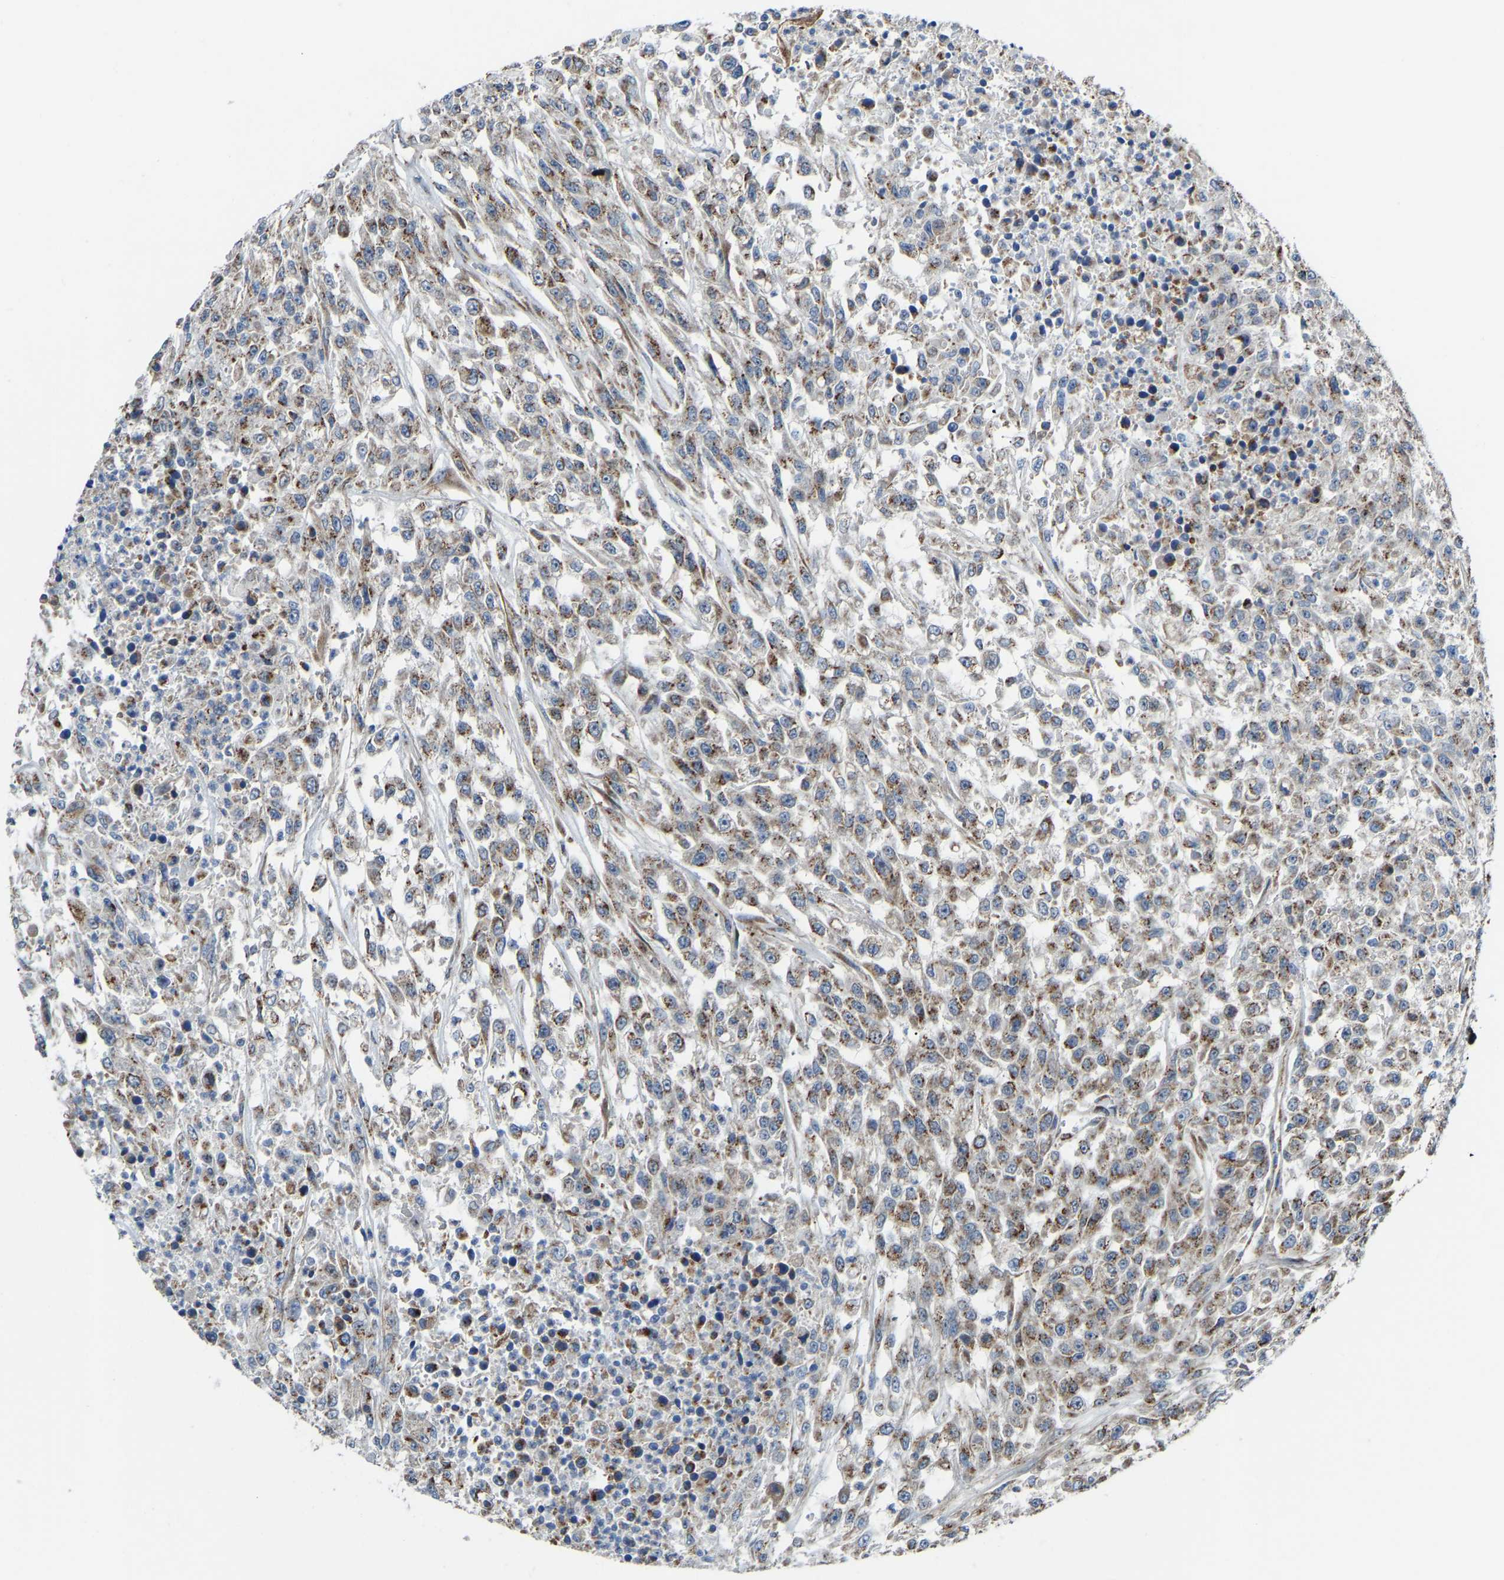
{"staining": {"intensity": "moderate", "quantity": ">75%", "location": "cytoplasmic/membranous"}, "tissue": "urothelial cancer", "cell_type": "Tumor cells", "image_type": "cancer", "snomed": [{"axis": "morphology", "description": "Urothelial carcinoma, High grade"}, {"axis": "topography", "description": "Urinary bladder"}], "caption": "This histopathology image displays immunohistochemistry staining of urothelial cancer, with medium moderate cytoplasmic/membranous staining in about >75% of tumor cells.", "gene": "CANT1", "patient": {"sex": "male", "age": 46}}